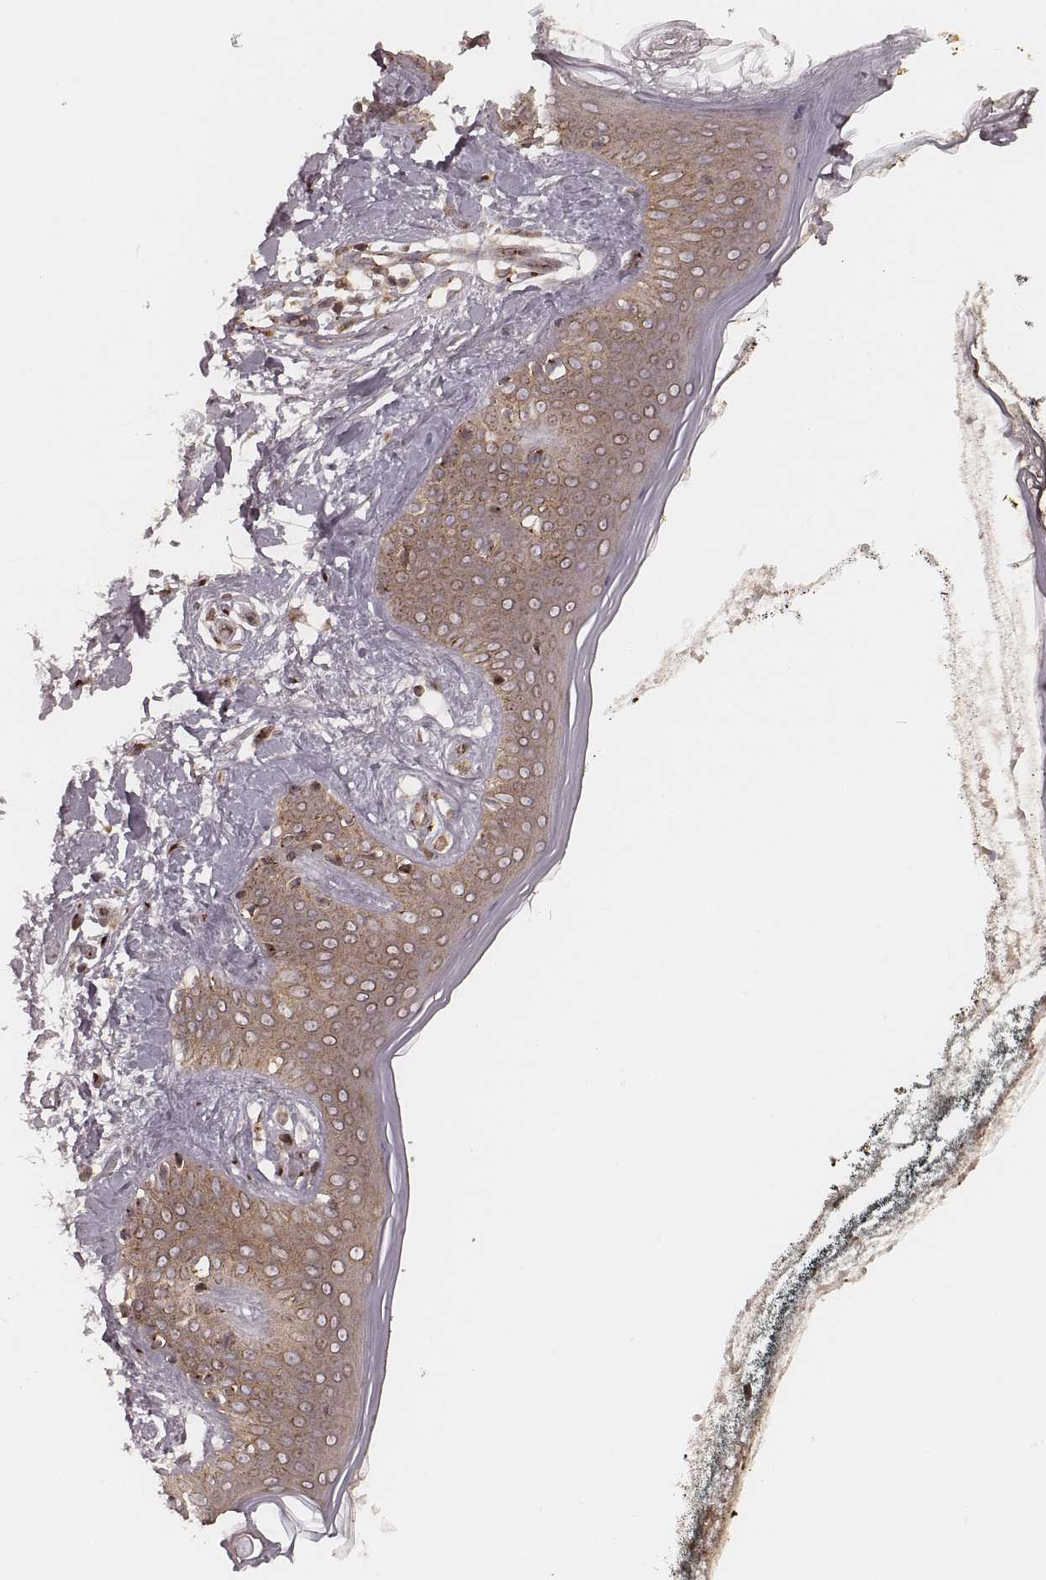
{"staining": {"intensity": "moderate", "quantity": ">75%", "location": "cytoplasmic/membranous"}, "tissue": "skin", "cell_type": "Fibroblasts", "image_type": "normal", "snomed": [{"axis": "morphology", "description": "Normal tissue, NOS"}, {"axis": "topography", "description": "Skin"}], "caption": "An IHC micrograph of unremarkable tissue is shown. Protein staining in brown labels moderate cytoplasmic/membranous positivity in skin within fibroblasts.", "gene": "MYO19", "patient": {"sex": "female", "age": 34}}